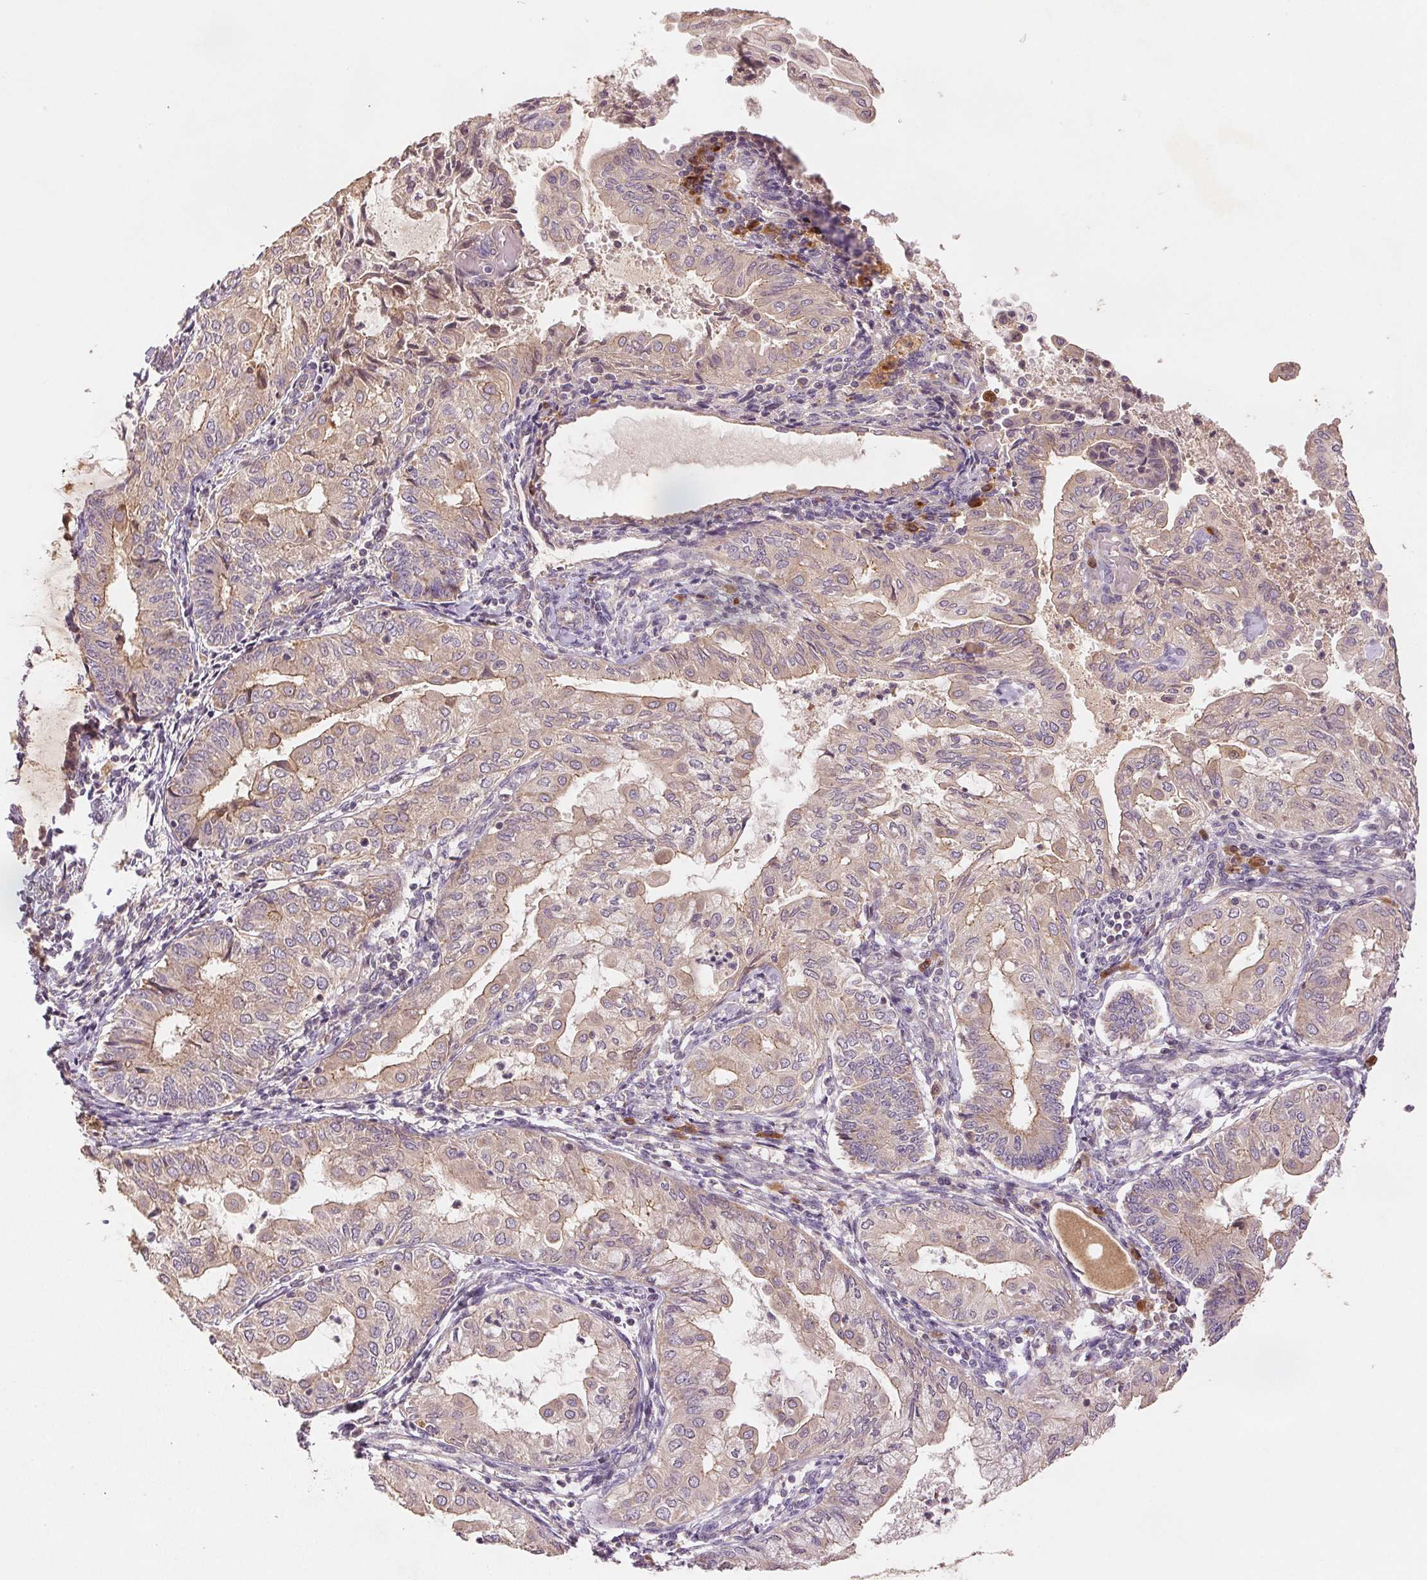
{"staining": {"intensity": "weak", "quantity": "<25%", "location": "cytoplasmic/membranous"}, "tissue": "endometrial cancer", "cell_type": "Tumor cells", "image_type": "cancer", "snomed": [{"axis": "morphology", "description": "Adenocarcinoma, NOS"}, {"axis": "topography", "description": "Endometrium"}], "caption": "Tumor cells show no significant staining in endometrial cancer.", "gene": "YIF1B", "patient": {"sex": "female", "age": 68}}